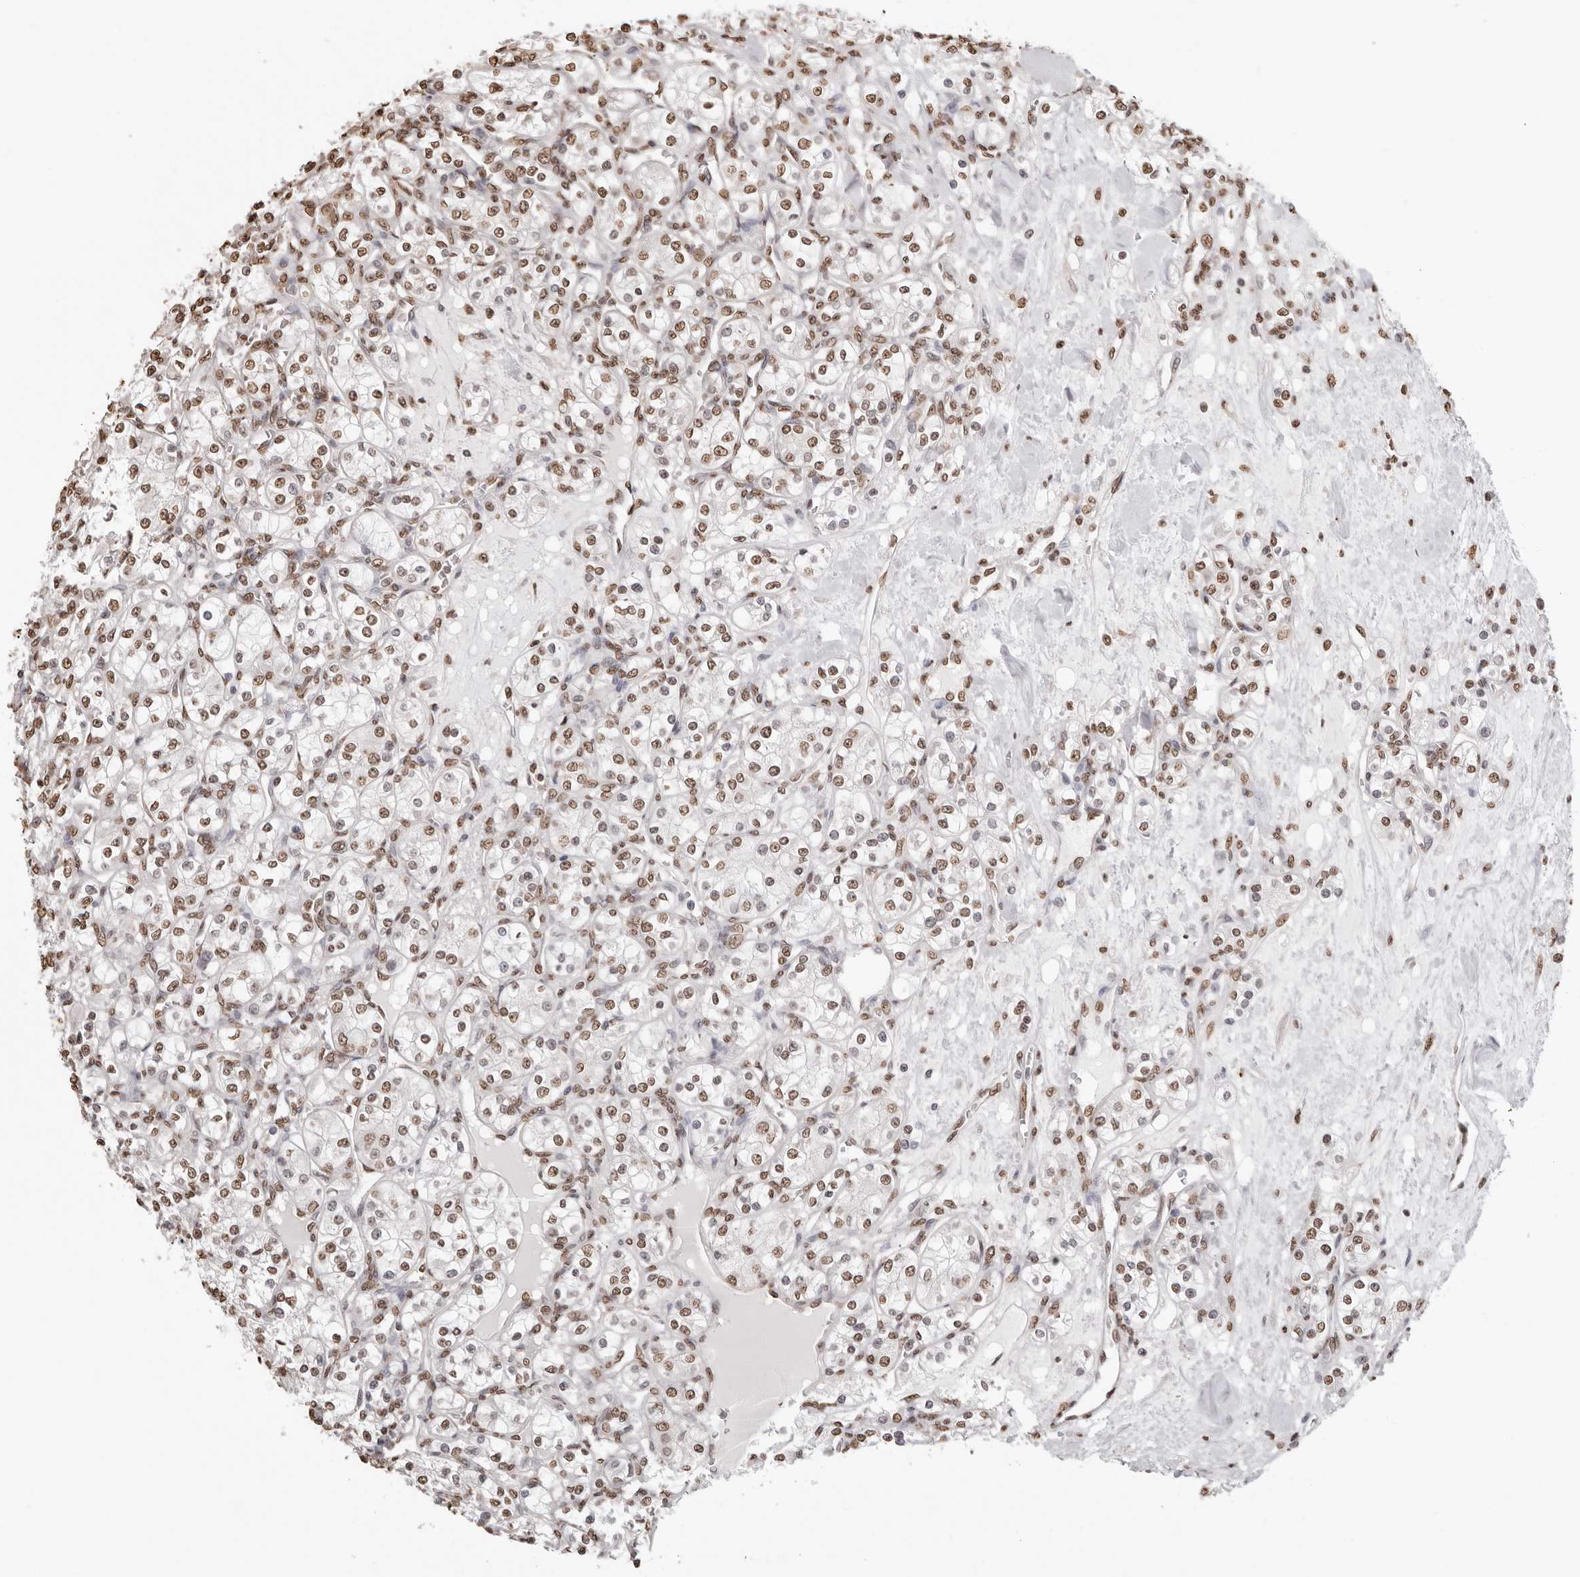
{"staining": {"intensity": "moderate", "quantity": ">75%", "location": "nuclear"}, "tissue": "renal cancer", "cell_type": "Tumor cells", "image_type": "cancer", "snomed": [{"axis": "morphology", "description": "Adenocarcinoma, NOS"}, {"axis": "topography", "description": "Kidney"}], "caption": "High-magnification brightfield microscopy of renal cancer stained with DAB (brown) and counterstained with hematoxylin (blue). tumor cells exhibit moderate nuclear expression is seen in about>75% of cells.", "gene": "OLIG3", "patient": {"sex": "male", "age": 77}}